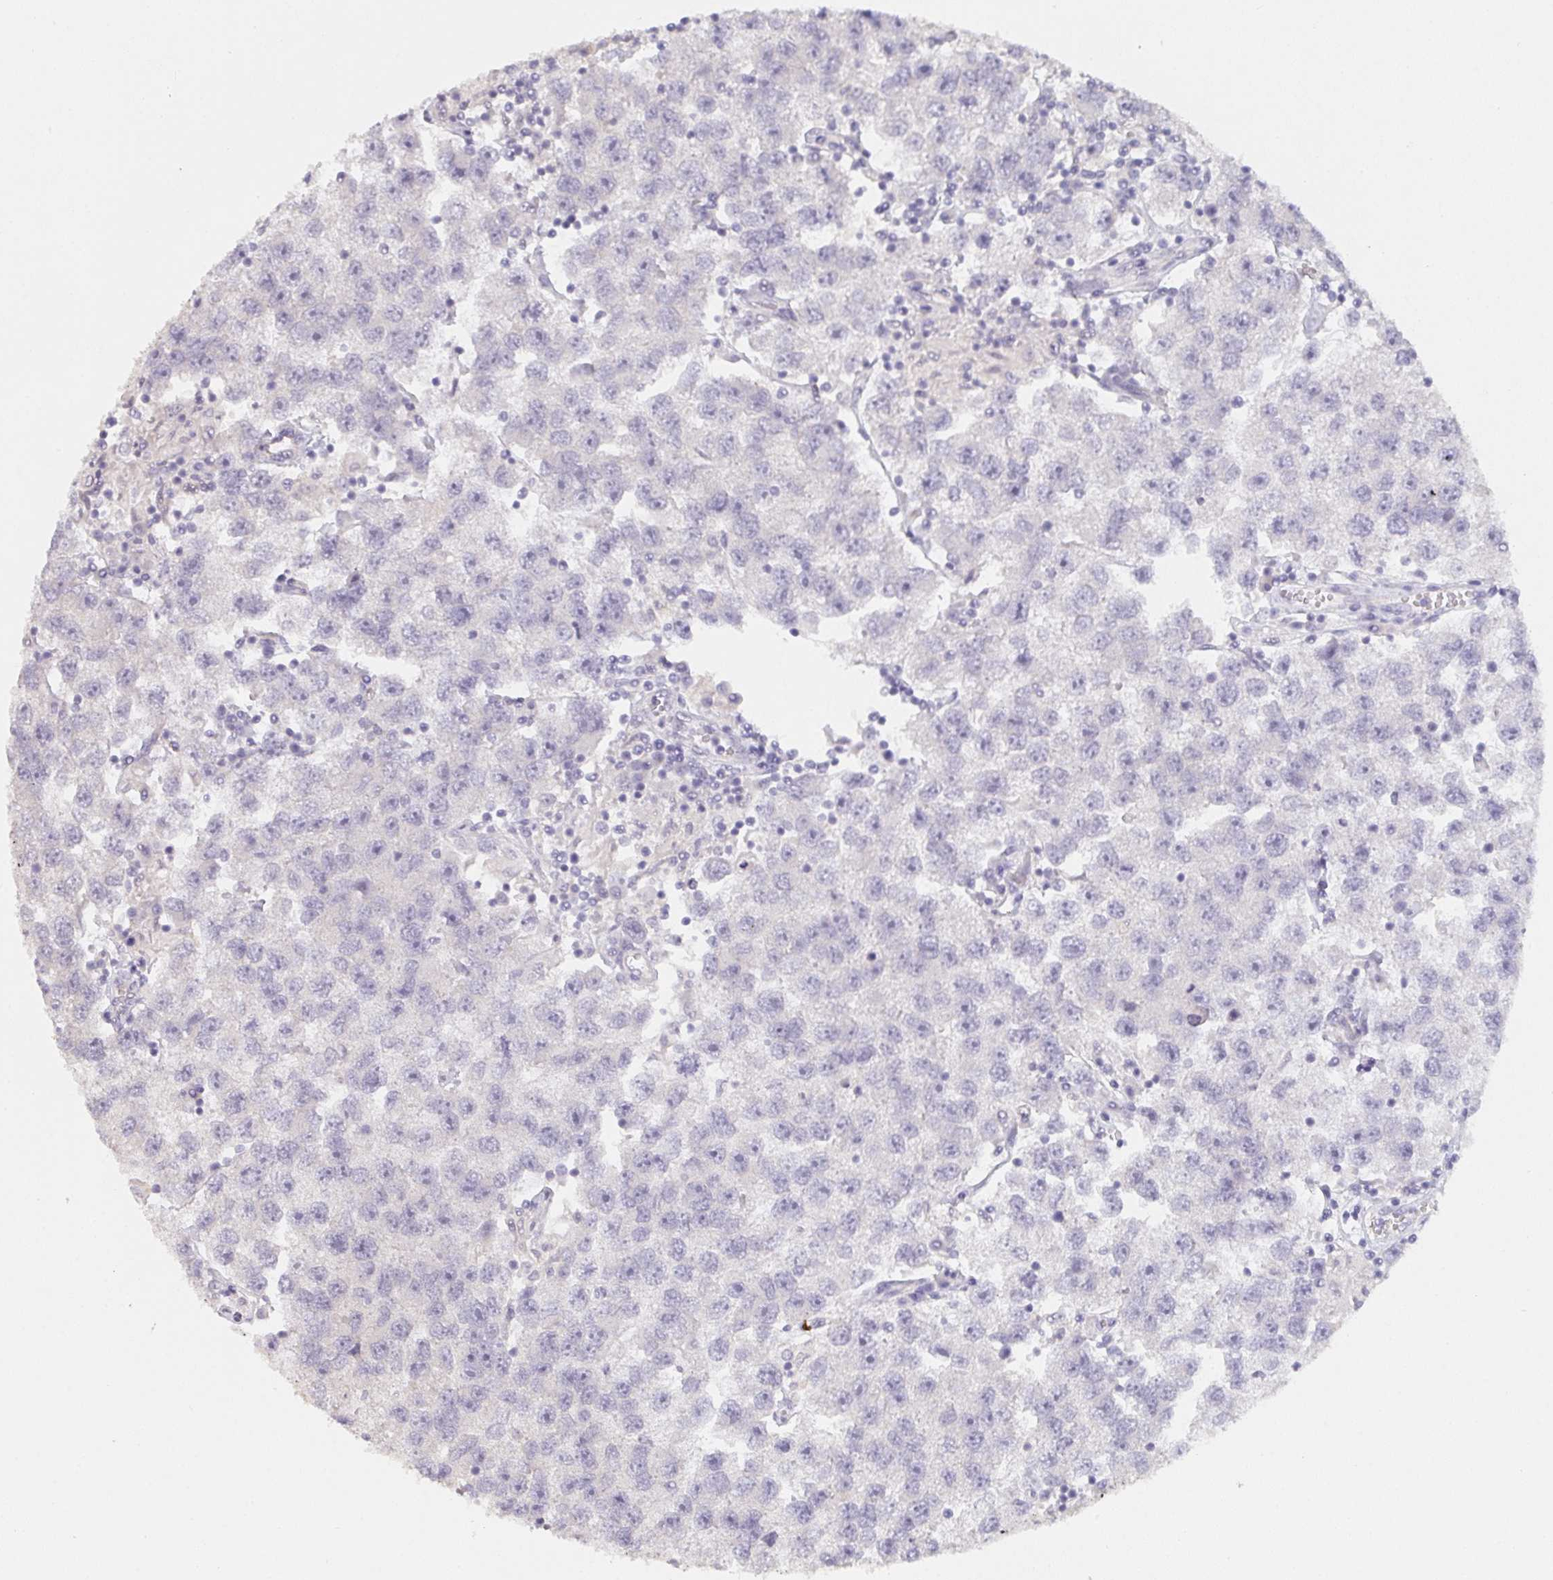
{"staining": {"intensity": "negative", "quantity": "none", "location": "none"}, "tissue": "testis cancer", "cell_type": "Tumor cells", "image_type": "cancer", "snomed": [{"axis": "morphology", "description": "Seminoma, NOS"}, {"axis": "topography", "description": "Testis"}], "caption": "This is a histopathology image of immunohistochemistry (IHC) staining of seminoma (testis), which shows no expression in tumor cells. (Stains: DAB immunohistochemistry (IHC) with hematoxylin counter stain, Microscopy: brightfield microscopy at high magnification).", "gene": "TMEM219", "patient": {"sex": "male", "age": 26}}